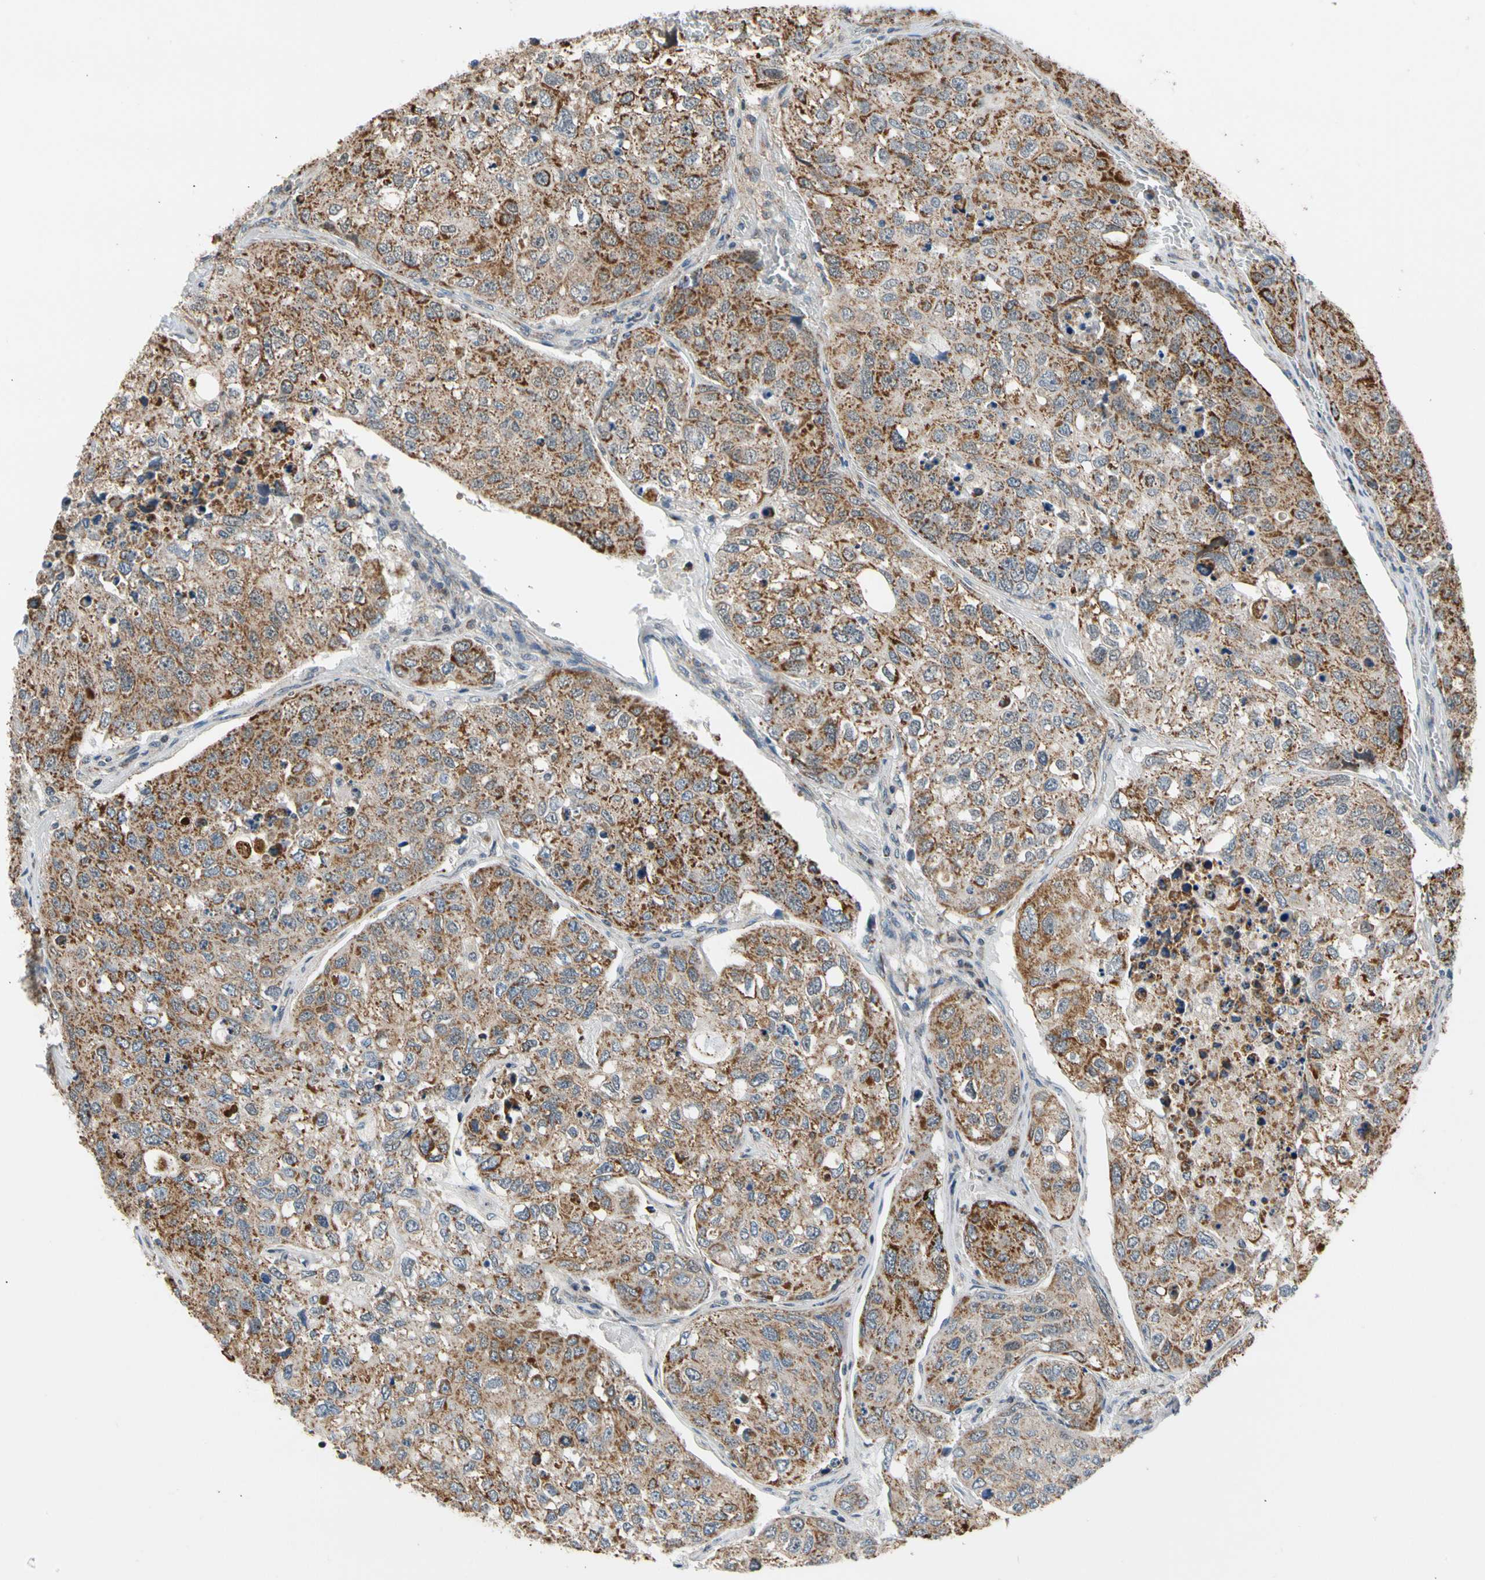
{"staining": {"intensity": "strong", "quantity": ">75%", "location": "cytoplasmic/membranous"}, "tissue": "urothelial cancer", "cell_type": "Tumor cells", "image_type": "cancer", "snomed": [{"axis": "morphology", "description": "Urothelial carcinoma, High grade"}, {"axis": "topography", "description": "Lymph node"}, {"axis": "topography", "description": "Urinary bladder"}], "caption": "Immunohistochemistry (IHC) photomicrograph of neoplastic tissue: human urothelial cancer stained using IHC demonstrates high levels of strong protein expression localized specifically in the cytoplasmic/membranous of tumor cells, appearing as a cytoplasmic/membranous brown color.", "gene": "KHDC4", "patient": {"sex": "male", "age": 51}}